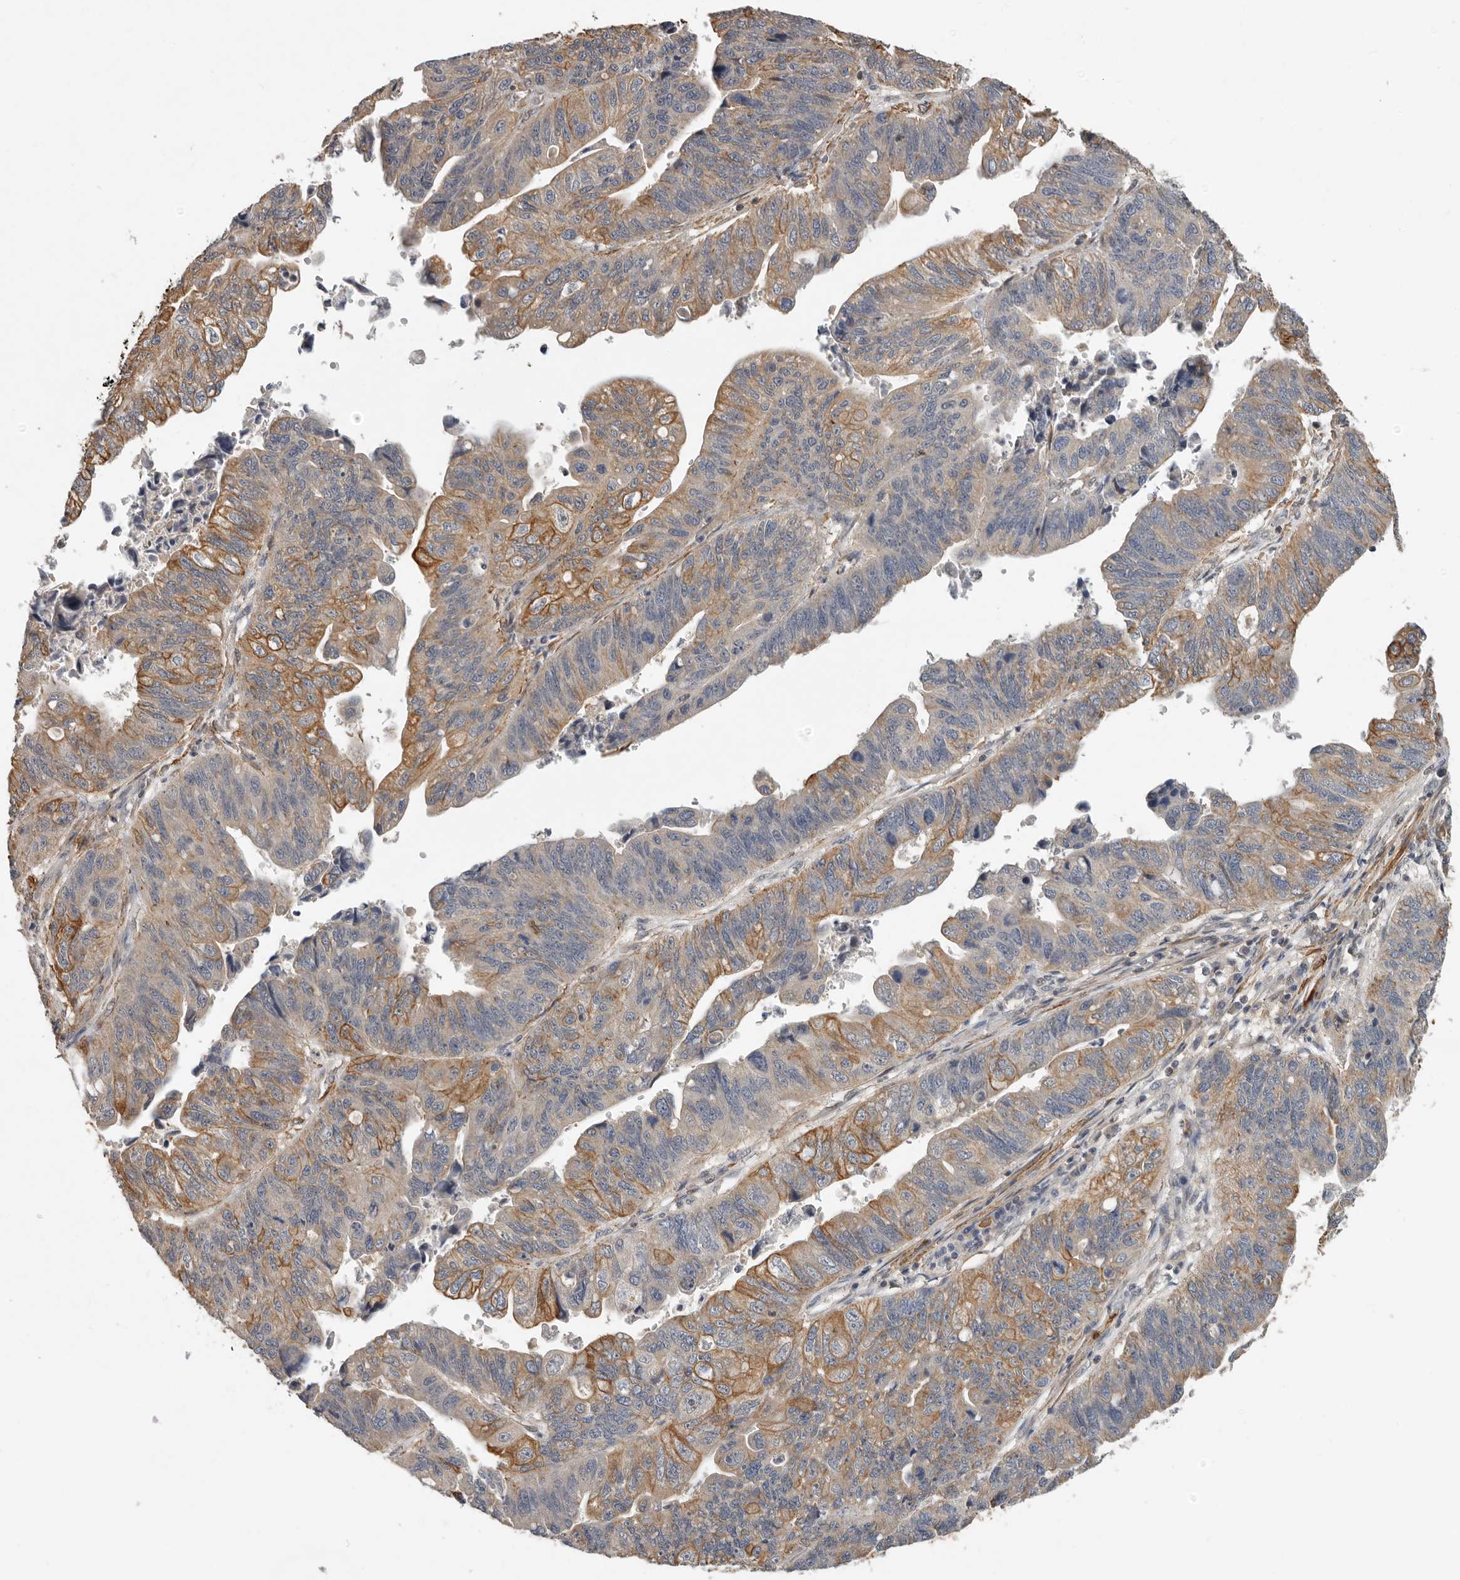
{"staining": {"intensity": "moderate", "quantity": "25%-75%", "location": "cytoplasmic/membranous"}, "tissue": "stomach cancer", "cell_type": "Tumor cells", "image_type": "cancer", "snomed": [{"axis": "morphology", "description": "Adenocarcinoma, NOS"}, {"axis": "topography", "description": "Stomach"}], "caption": "The histopathology image demonstrates a brown stain indicating the presence of a protein in the cytoplasmic/membranous of tumor cells in adenocarcinoma (stomach). (IHC, brightfield microscopy, high magnification).", "gene": "RNF157", "patient": {"sex": "male", "age": 59}}